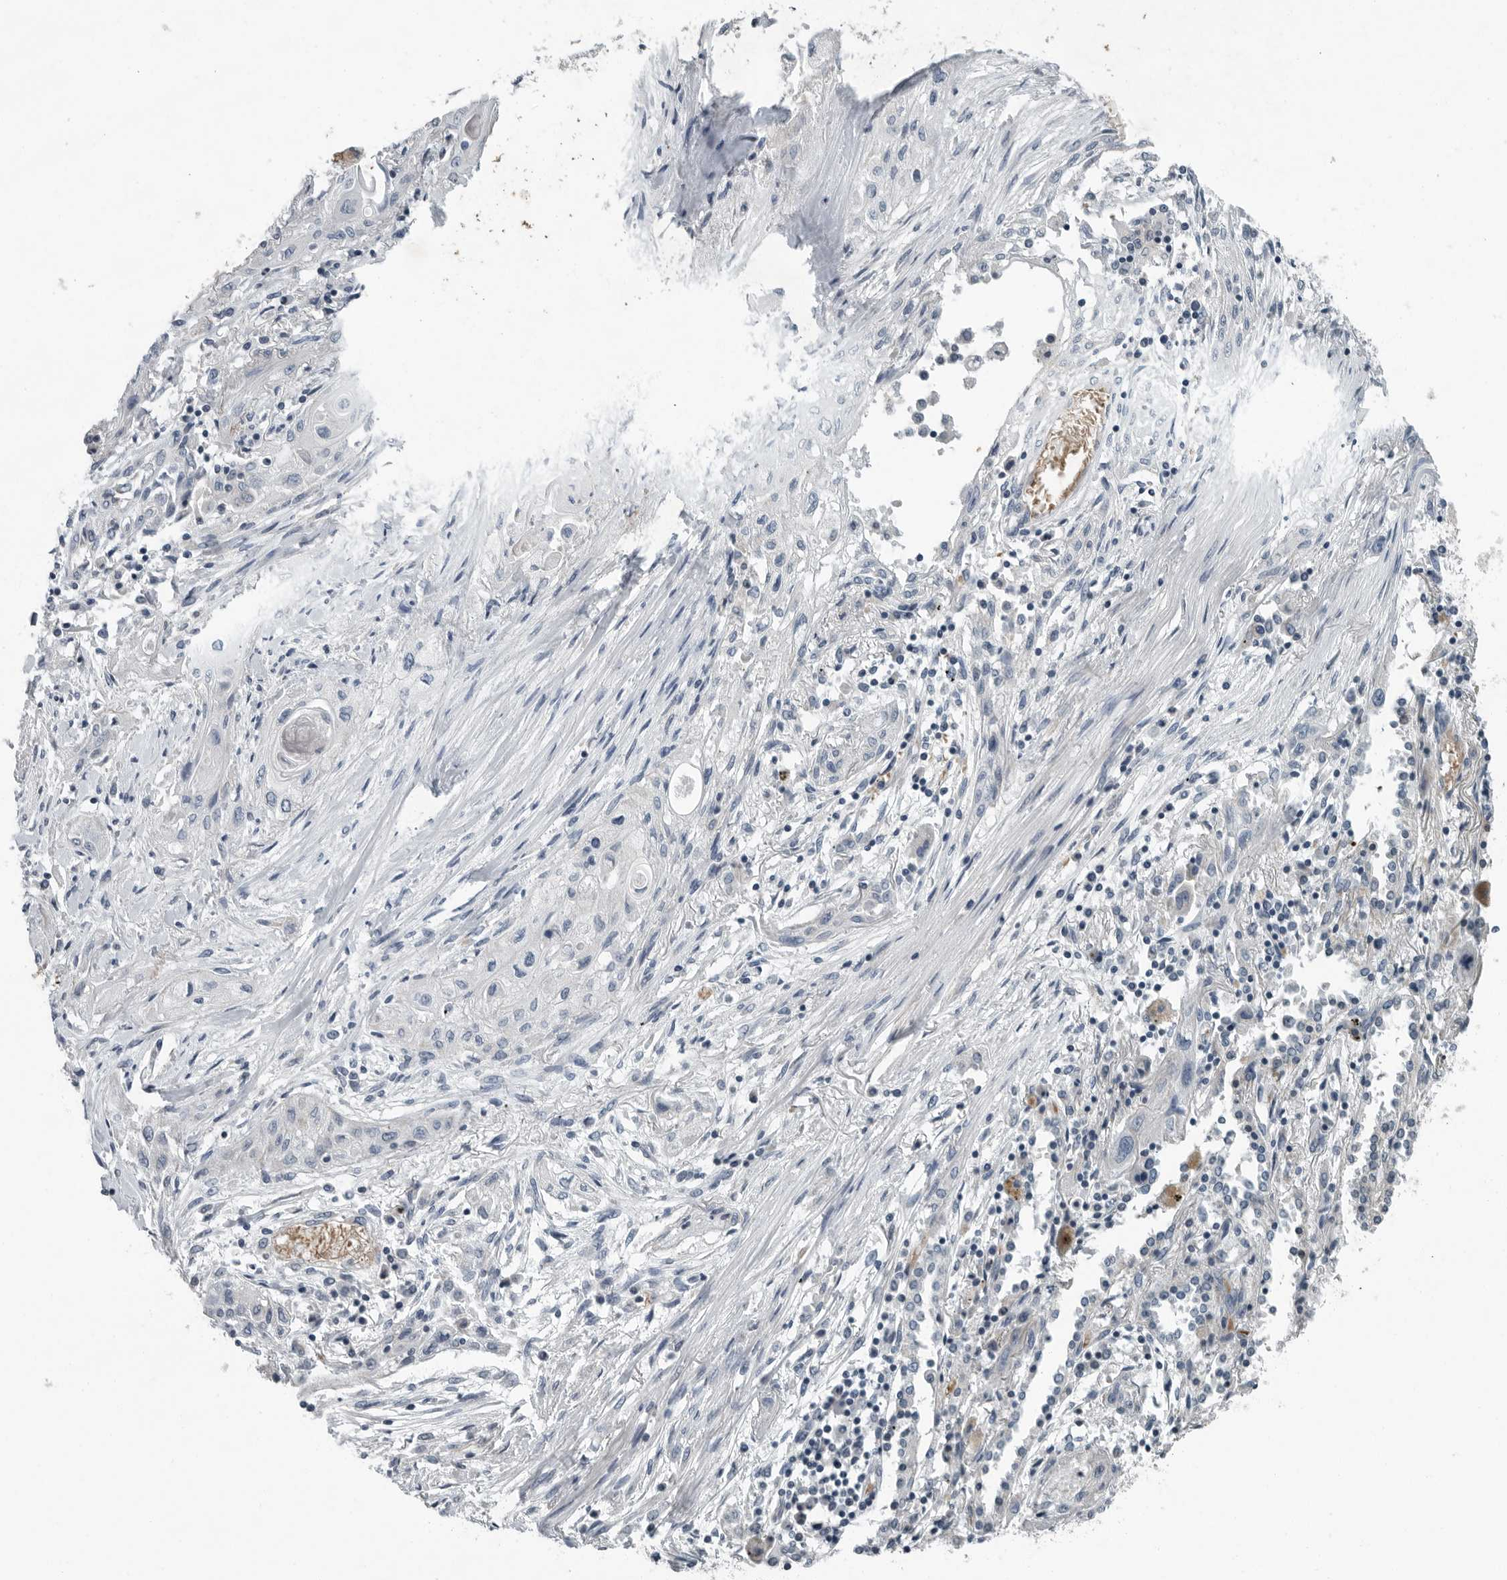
{"staining": {"intensity": "negative", "quantity": "none", "location": "none"}, "tissue": "lung cancer", "cell_type": "Tumor cells", "image_type": "cancer", "snomed": [{"axis": "morphology", "description": "Squamous cell carcinoma, NOS"}, {"axis": "topography", "description": "Lung"}], "caption": "The image exhibits no significant positivity in tumor cells of lung cancer (squamous cell carcinoma).", "gene": "MPP3", "patient": {"sex": "female", "age": 47}}